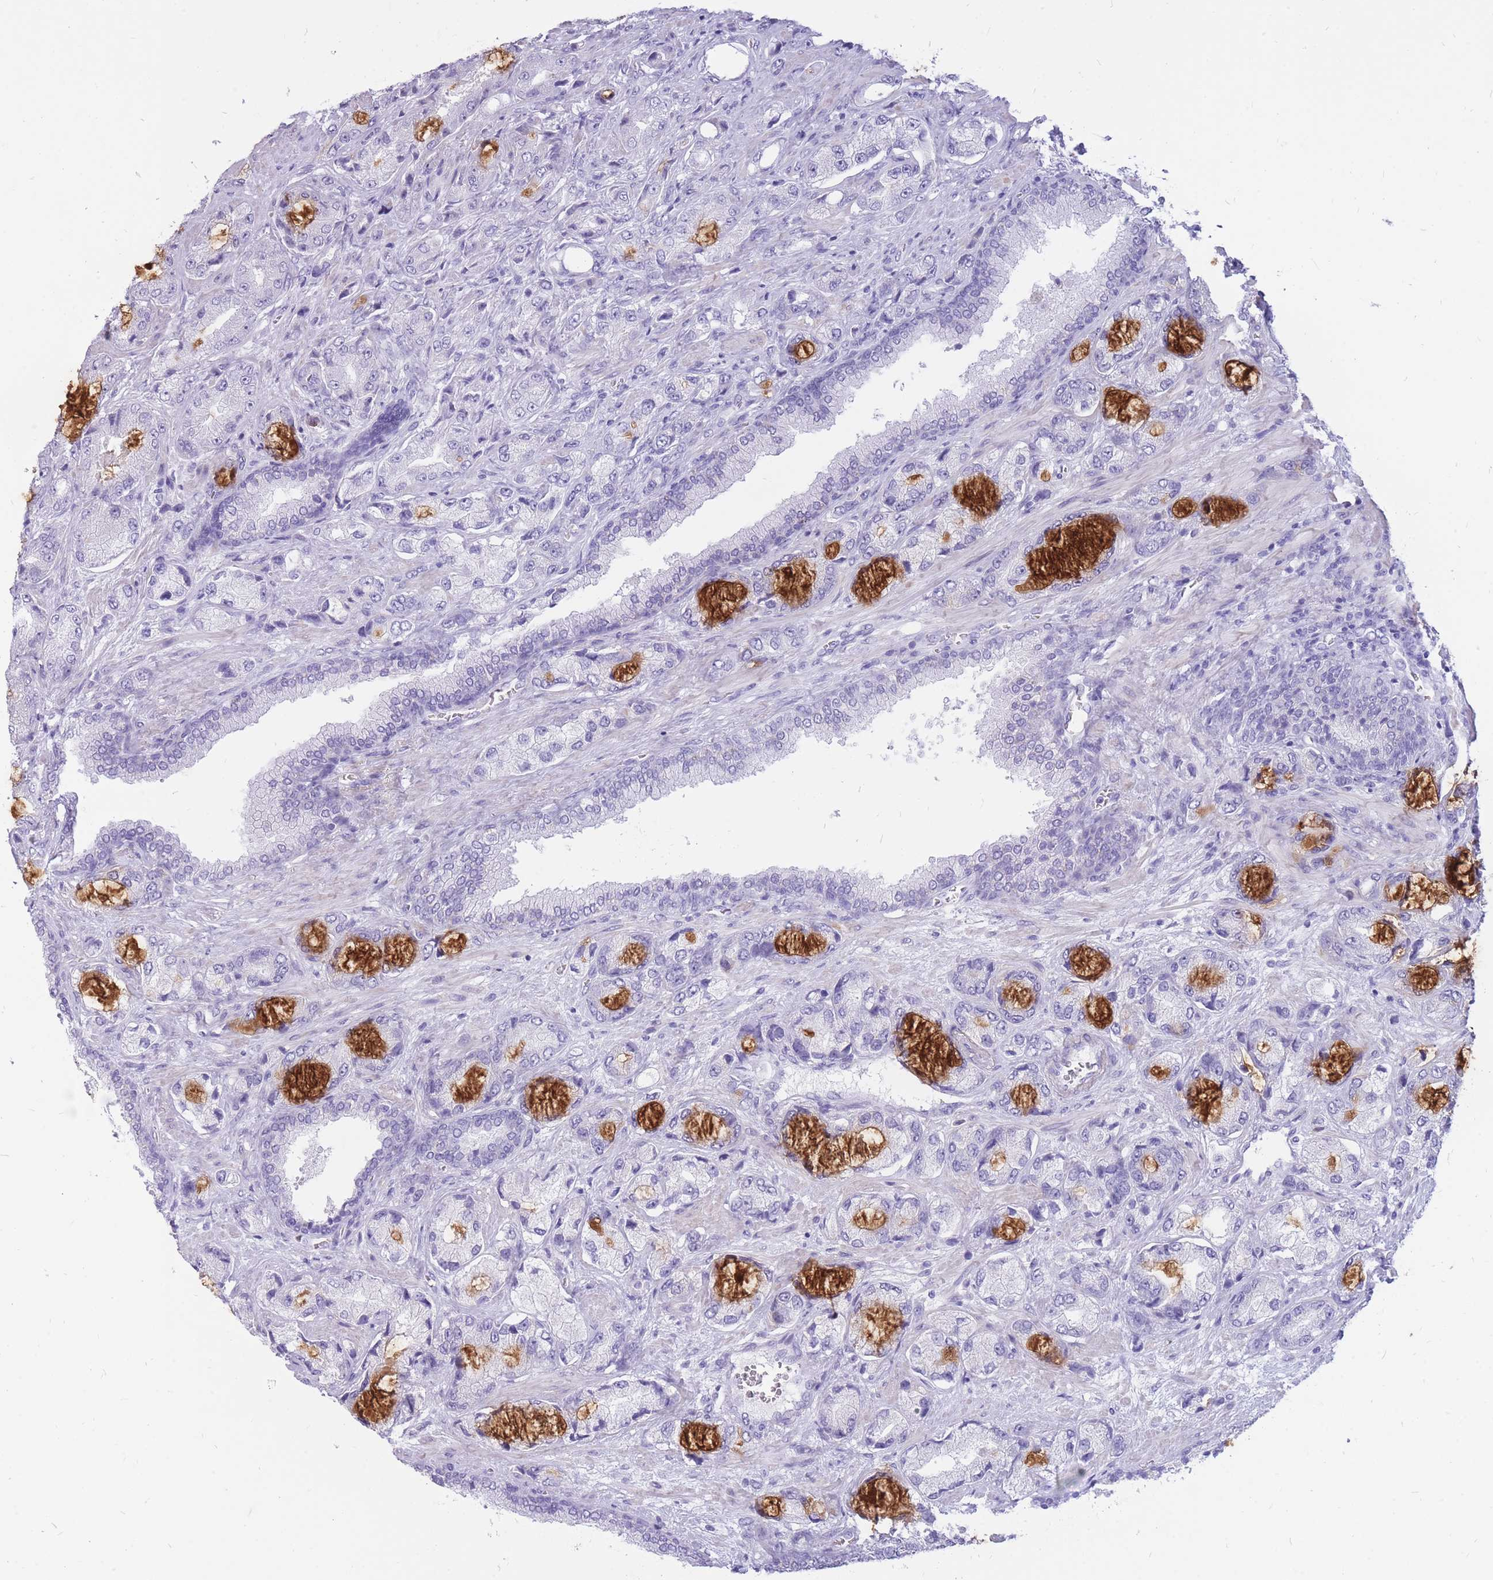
{"staining": {"intensity": "negative", "quantity": "none", "location": "none"}, "tissue": "prostate cancer", "cell_type": "Tumor cells", "image_type": "cancer", "snomed": [{"axis": "morphology", "description": "Adenocarcinoma, High grade"}, {"axis": "topography", "description": "Prostate"}], "caption": "The IHC image has no significant expression in tumor cells of prostate adenocarcinoma (high-grade) tissue.", "gene": "CYP21A2", "patient": {"sex": "male", "age": 68}}